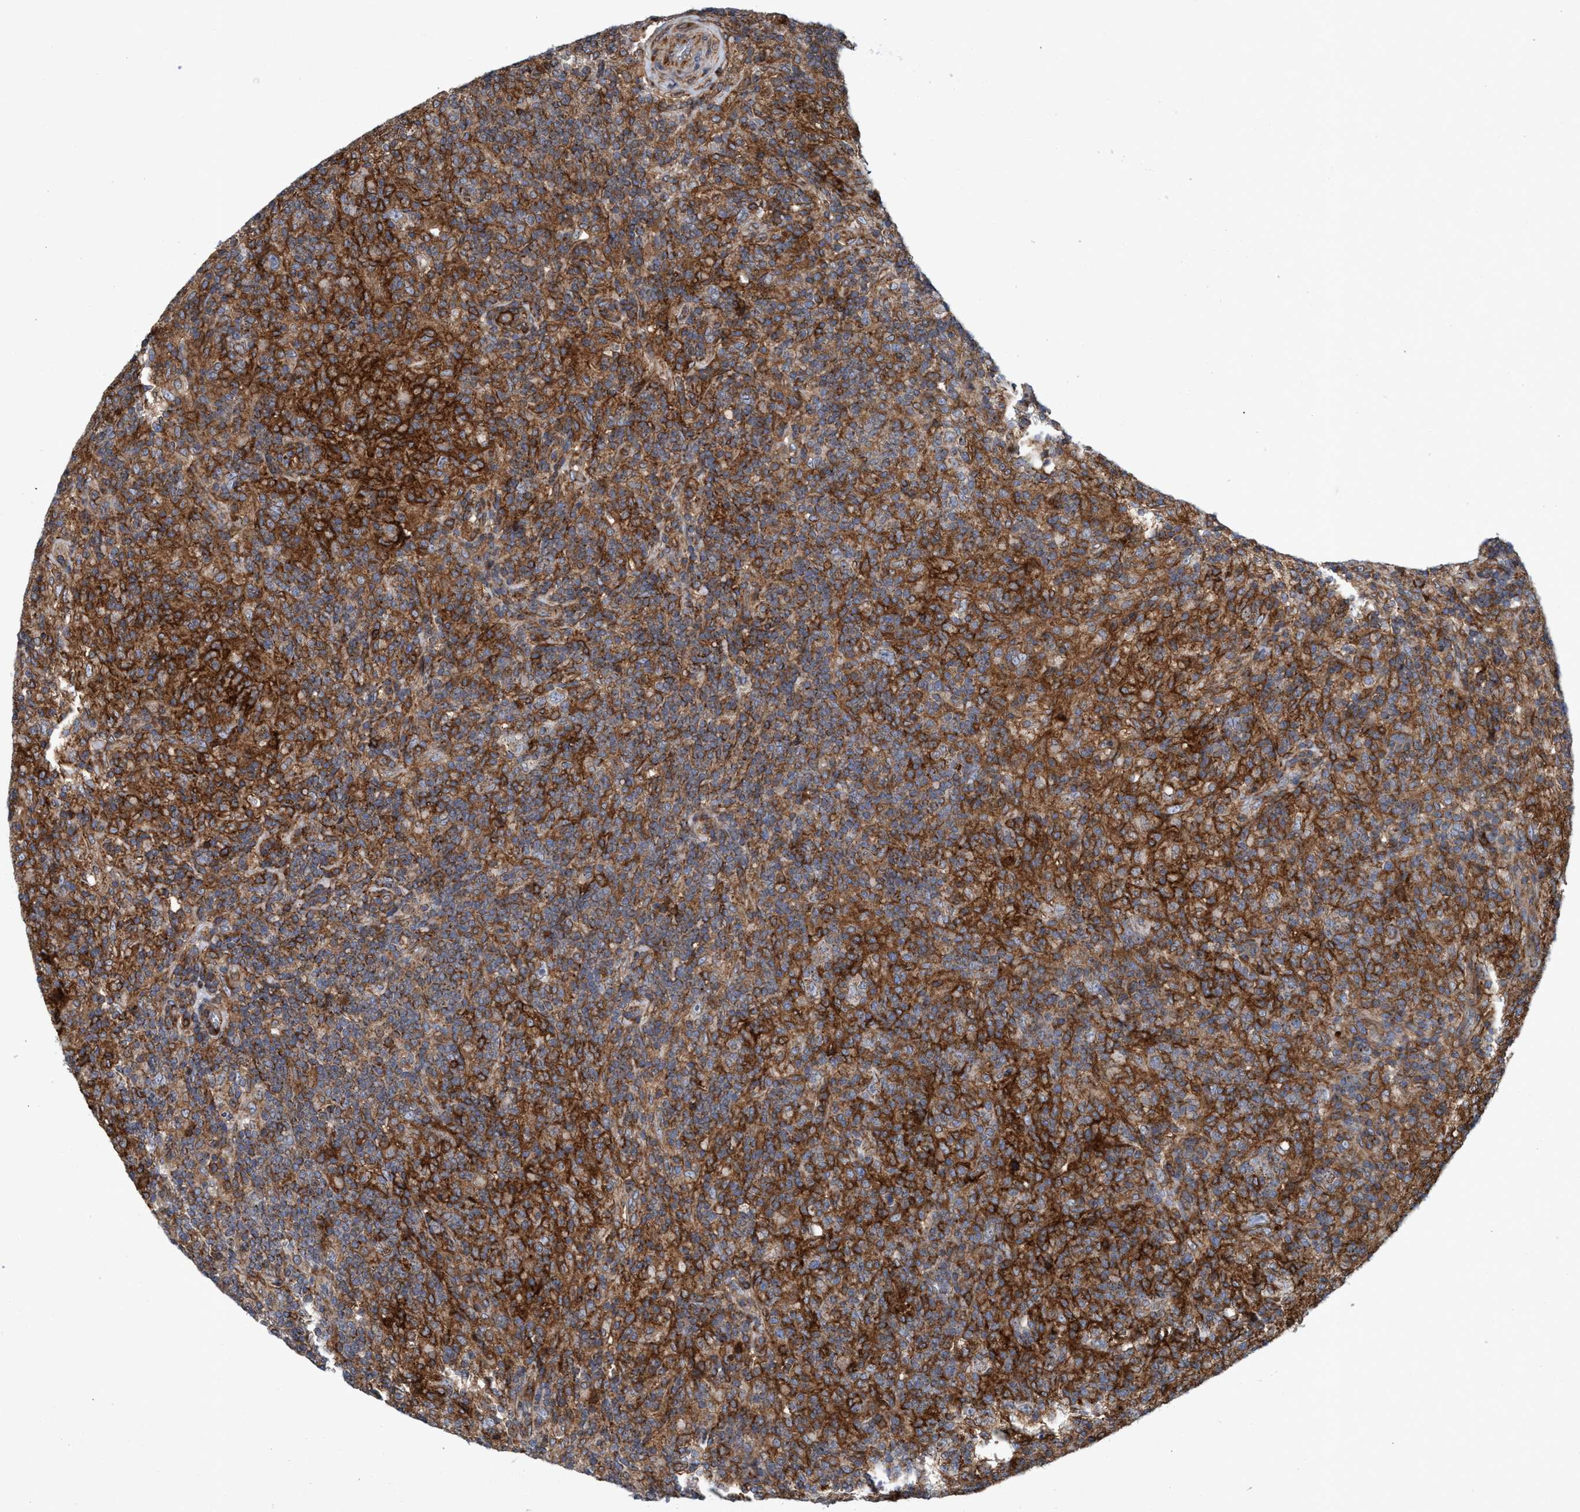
{"staining": {"intensity": "moderate", "quantity": ">75%", "location": "cytoplasmic/membranous"}, "tissue": "lymphoma", "cell_type": "Tumor cells", "image_type": "cancer", "snomed": [{"axis": "morphology", "description": "Hodgkin's disease, NOS"}, {"axis": "topography", "description": "Lymph node"}], "caption": "Moderate cytoplasmic/membranous expression for a protein is appreciated in approximately >75% of tumor cells of lymphoma using immunohistochemistry.", "gene": "SLC16A3", "patient": {"sex": "male", "age": 70}}